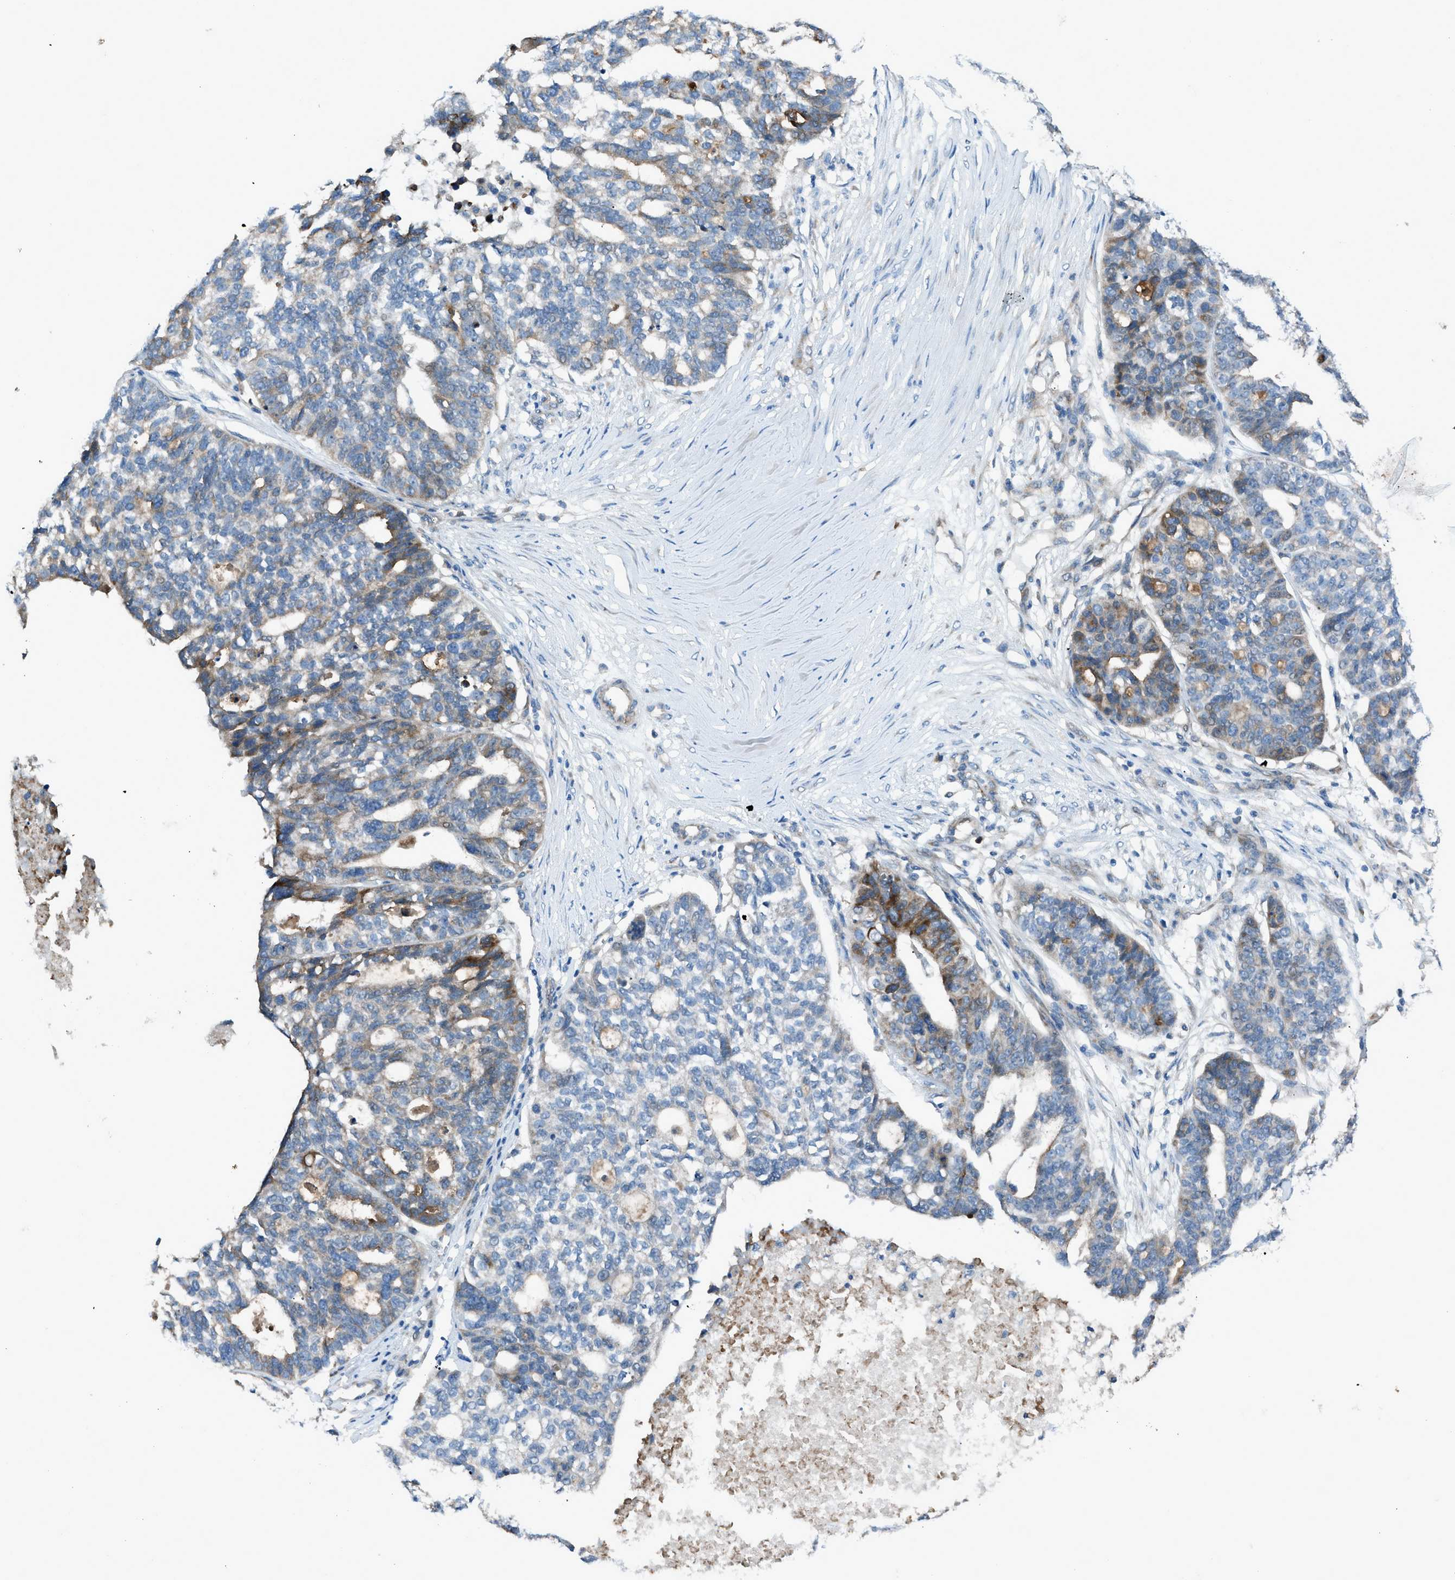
{"staining": {"intensity": "moderate", "quantity": "25%-75%", "location": "cytoplasmic/membranous"}, "tissue": "ovarian cancer", "cell_type": "Tumor cells", "image_type": "cancer", "snomed": [{"axis": "morphology", "description": "Cystadenocarcinoma, serous, NOS"}, {"axis": "topography", "description": "Ovary"}], "caption": "IHC (DAB) staining of human serous cystadenocarcinoma (ovarian) reveals moderate cytoplasmic/membranous protein positivity in about 25%-75% of tumor cells.", "gene": "HEG1", "patient": {"sex": "female", "age": 59}}